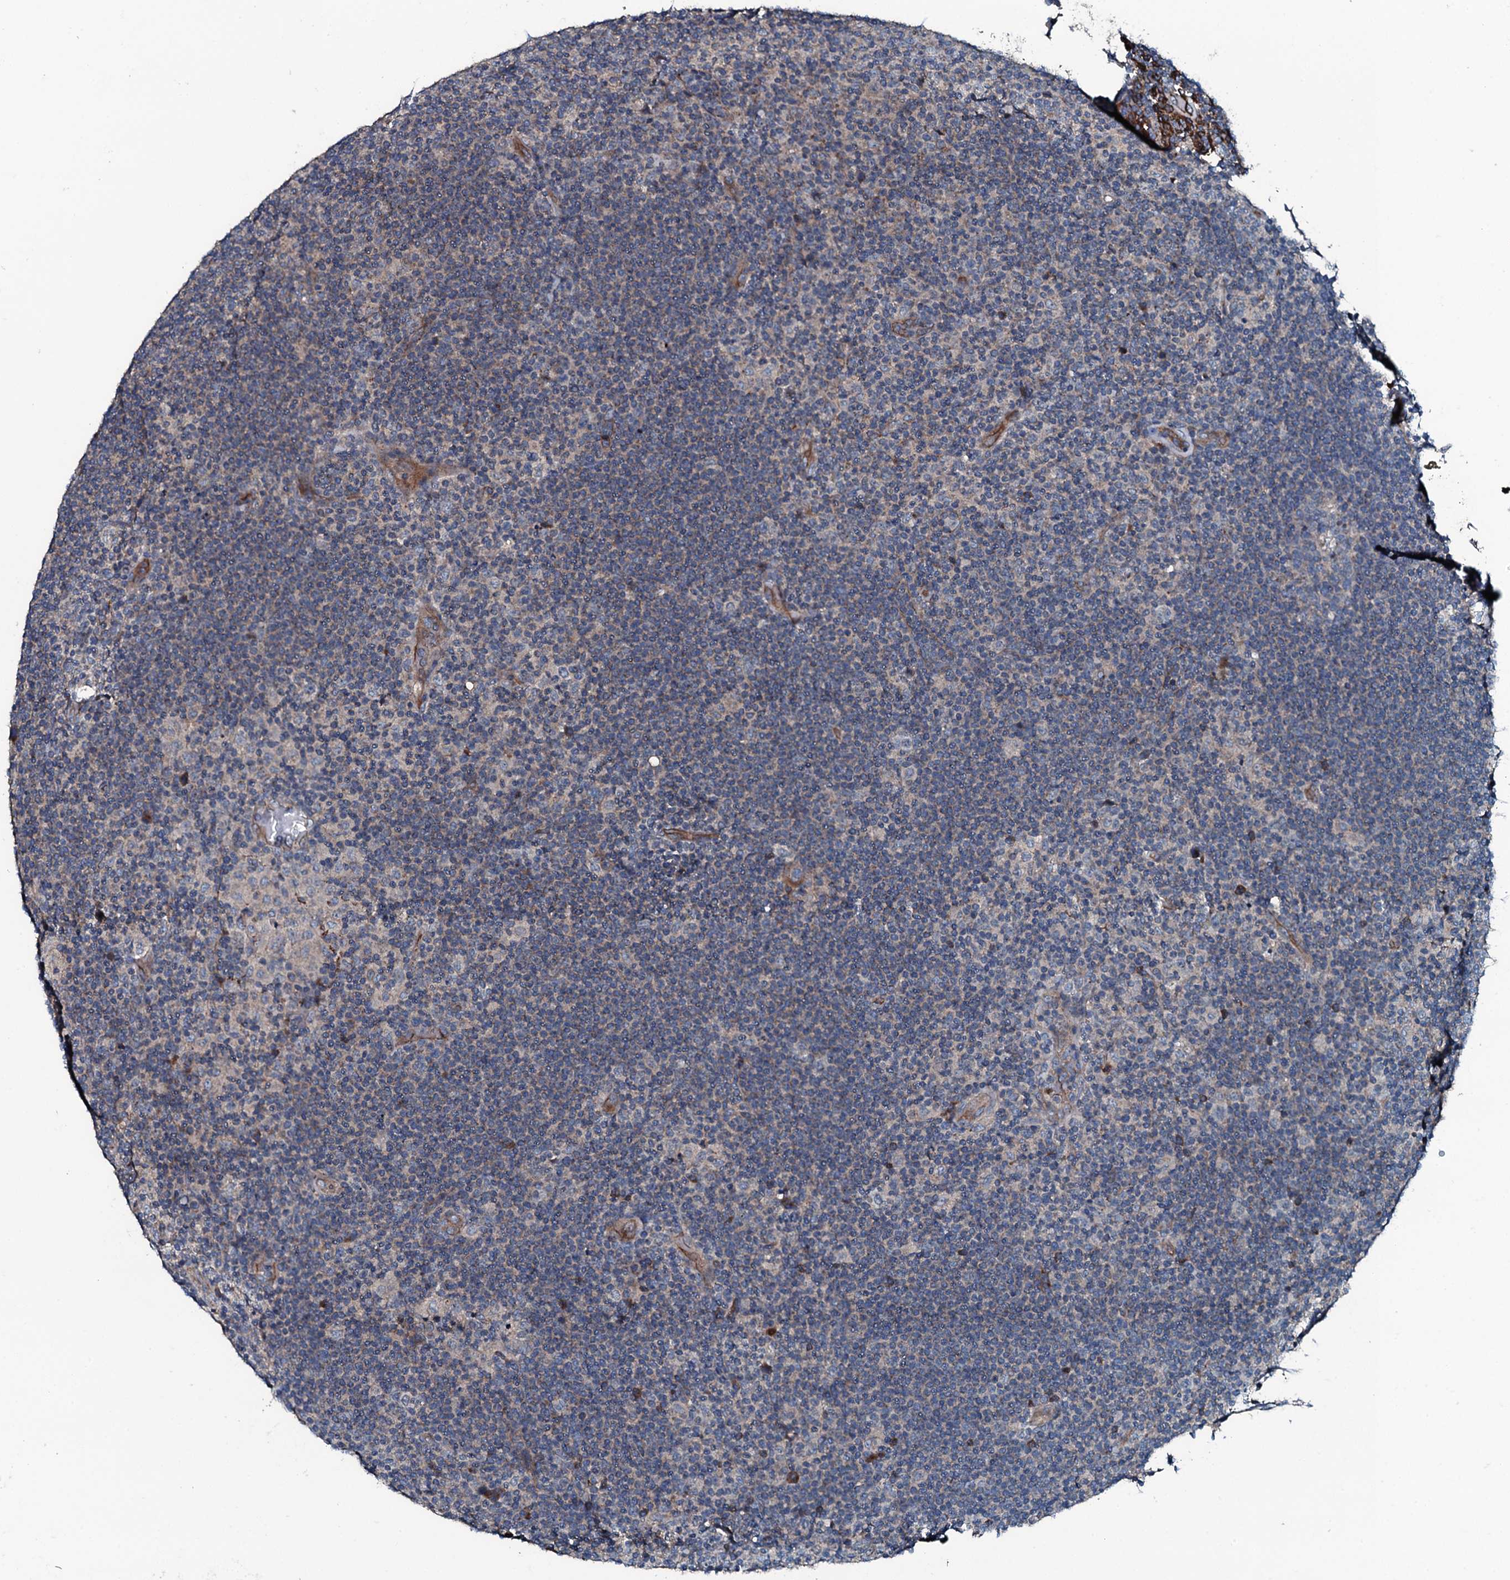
{"staining": {"intensity": "negative", "quantity": "none", "location": "none"}, "tissue": "lymphoma", "cell_type": "Tumor cells", "image_type": "cancer", "snomed": [{"axis": "morphology", "description": "Hodgkin's disease, NOS"}, {"axis": "topography", "description": "Lymph node"}], "caption": "IHC of Hodgkin's disease demonstrates no staining in tumor cells.", "gene": "TRIM7", "patient": {"sex": "female", "age": 57}}